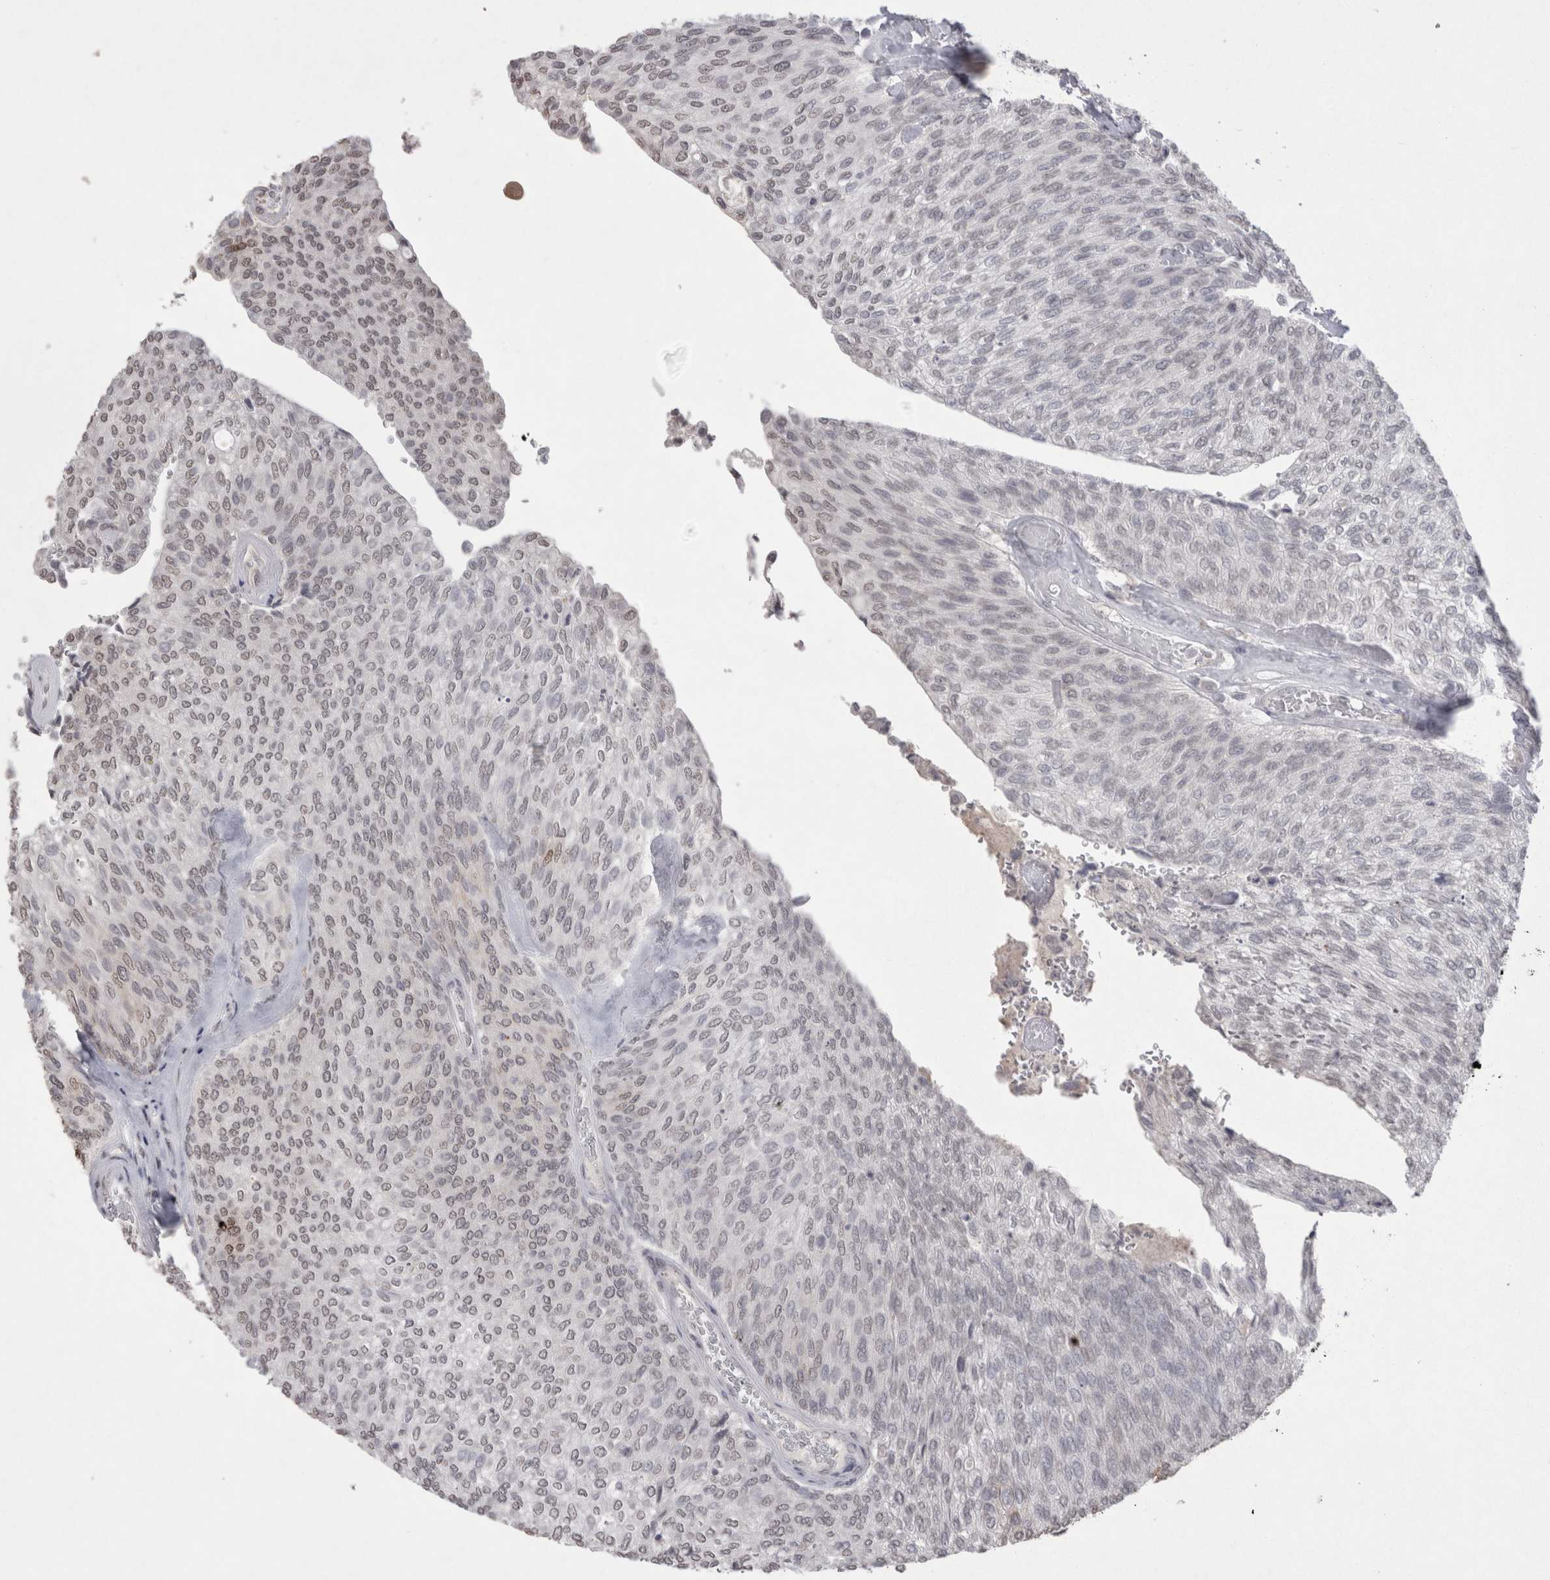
{"staining": {"intensity": "weak", "quantity": "25%-75%", "location": "nuclear"}, "tissue": "urothelial cancer", "cell_type": "Tumor cells", "image_type": "cancer", "snomed": [{"axis": "morphology", "description": "Urothelial carcinoma, Low grade"}, {"axis": "topography", "description": "Urinary bladder"}], "caption": "There is low levels of weak nuclear expression in tumor cells of urothelial carcinoma (low-grade), as demonstrated by immunohistochemical staining (brown color).", "gene": "DDX4", "patient": {"sex": "female", "age": 79}}